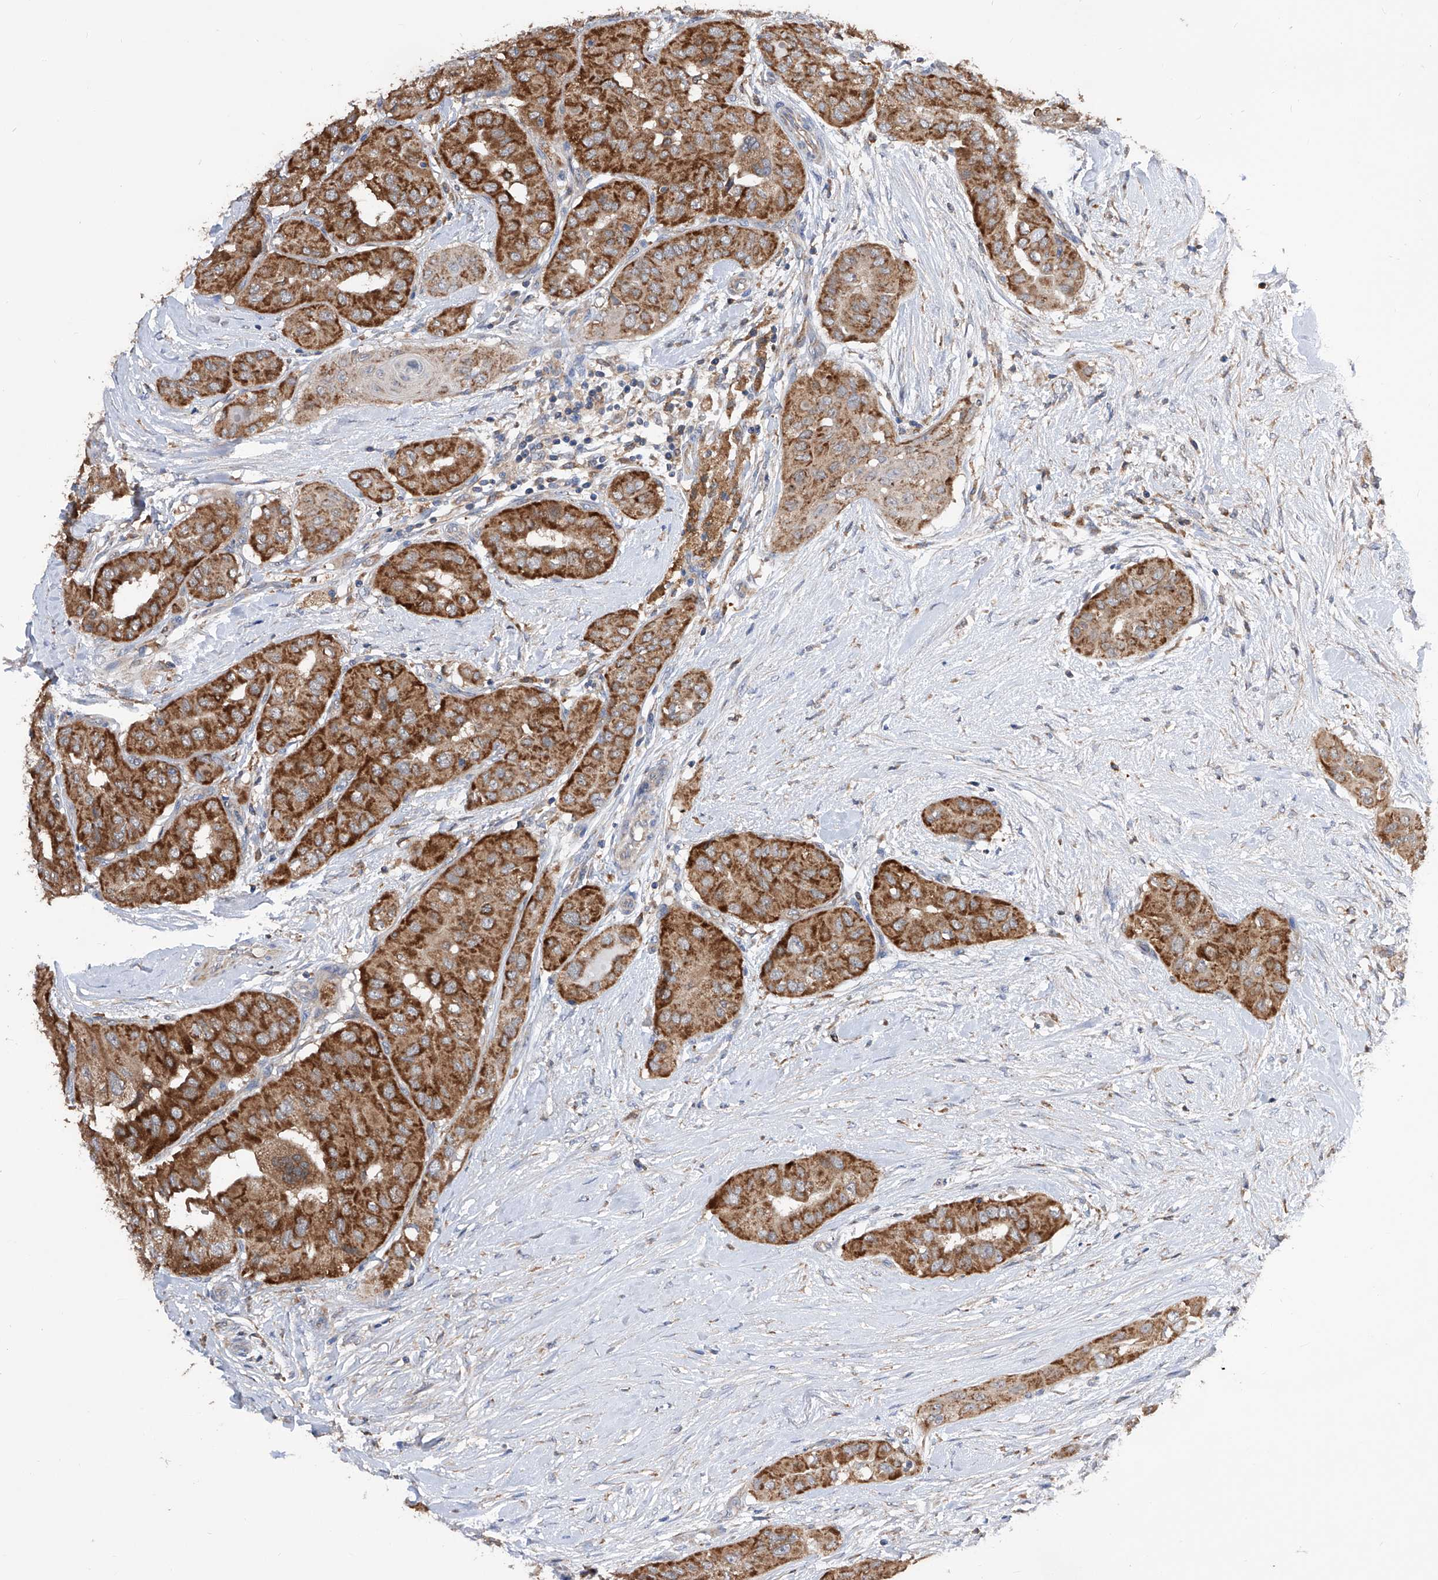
{"staining": {"intensity": "strong", "quantity": ">75%", "location": "cytoplasmic/membranous"}, "tissue": "thyroid cancer", "cell_type": "Tumor cells", "image_type": "cancer", "snomed": [{"axis": "morphology", "description": "Papillary adenocarcinoma, NOS"}, {"axis": "topography", "description": "Thyroid gland"}], "caption": "The photomicrograph demonstrates a brown stain indicating the presence of a protein in the cytoplasmic/membranous of tumor cells in thyroid cancer.", "gene": "SPATA20", "patient": {"sex": "female", "age": 59}}